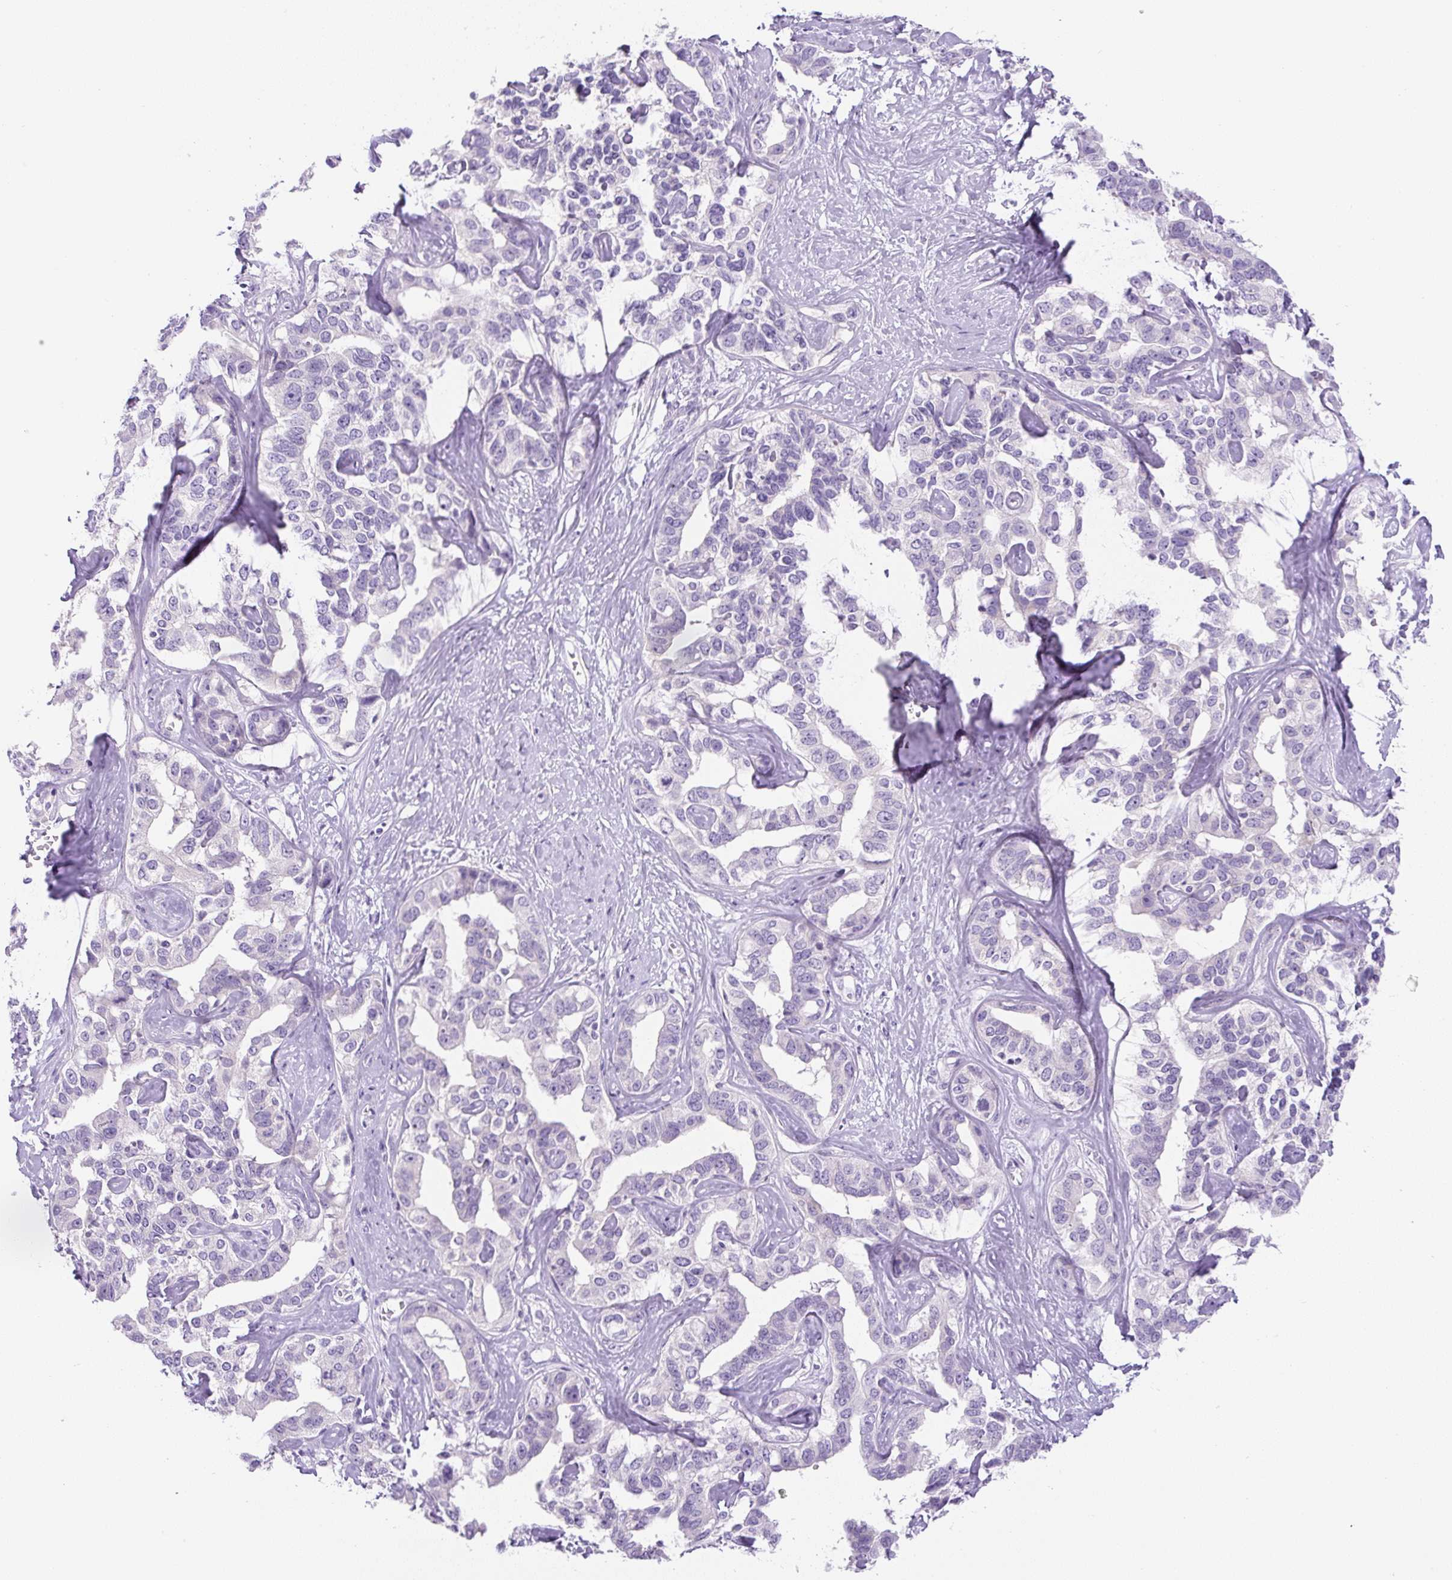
{"staining": {"intensity": "negative", "quantity": "none", "location": "none"}, "tissue": "liver cancer", "cell_type": "Tumor cells", "image_type": "cancer", "snomed": [{"axis": "morphology", "description": "Cholangiocarcinoma"}, {"axis": "topography", "description": "Liver"}], "caption": "Tumor cells show no significant protein staining in liver cancer (cholangiocarcinoma).", "gene": "UBL3", "patient": {"sex": "male", "age": 59}}